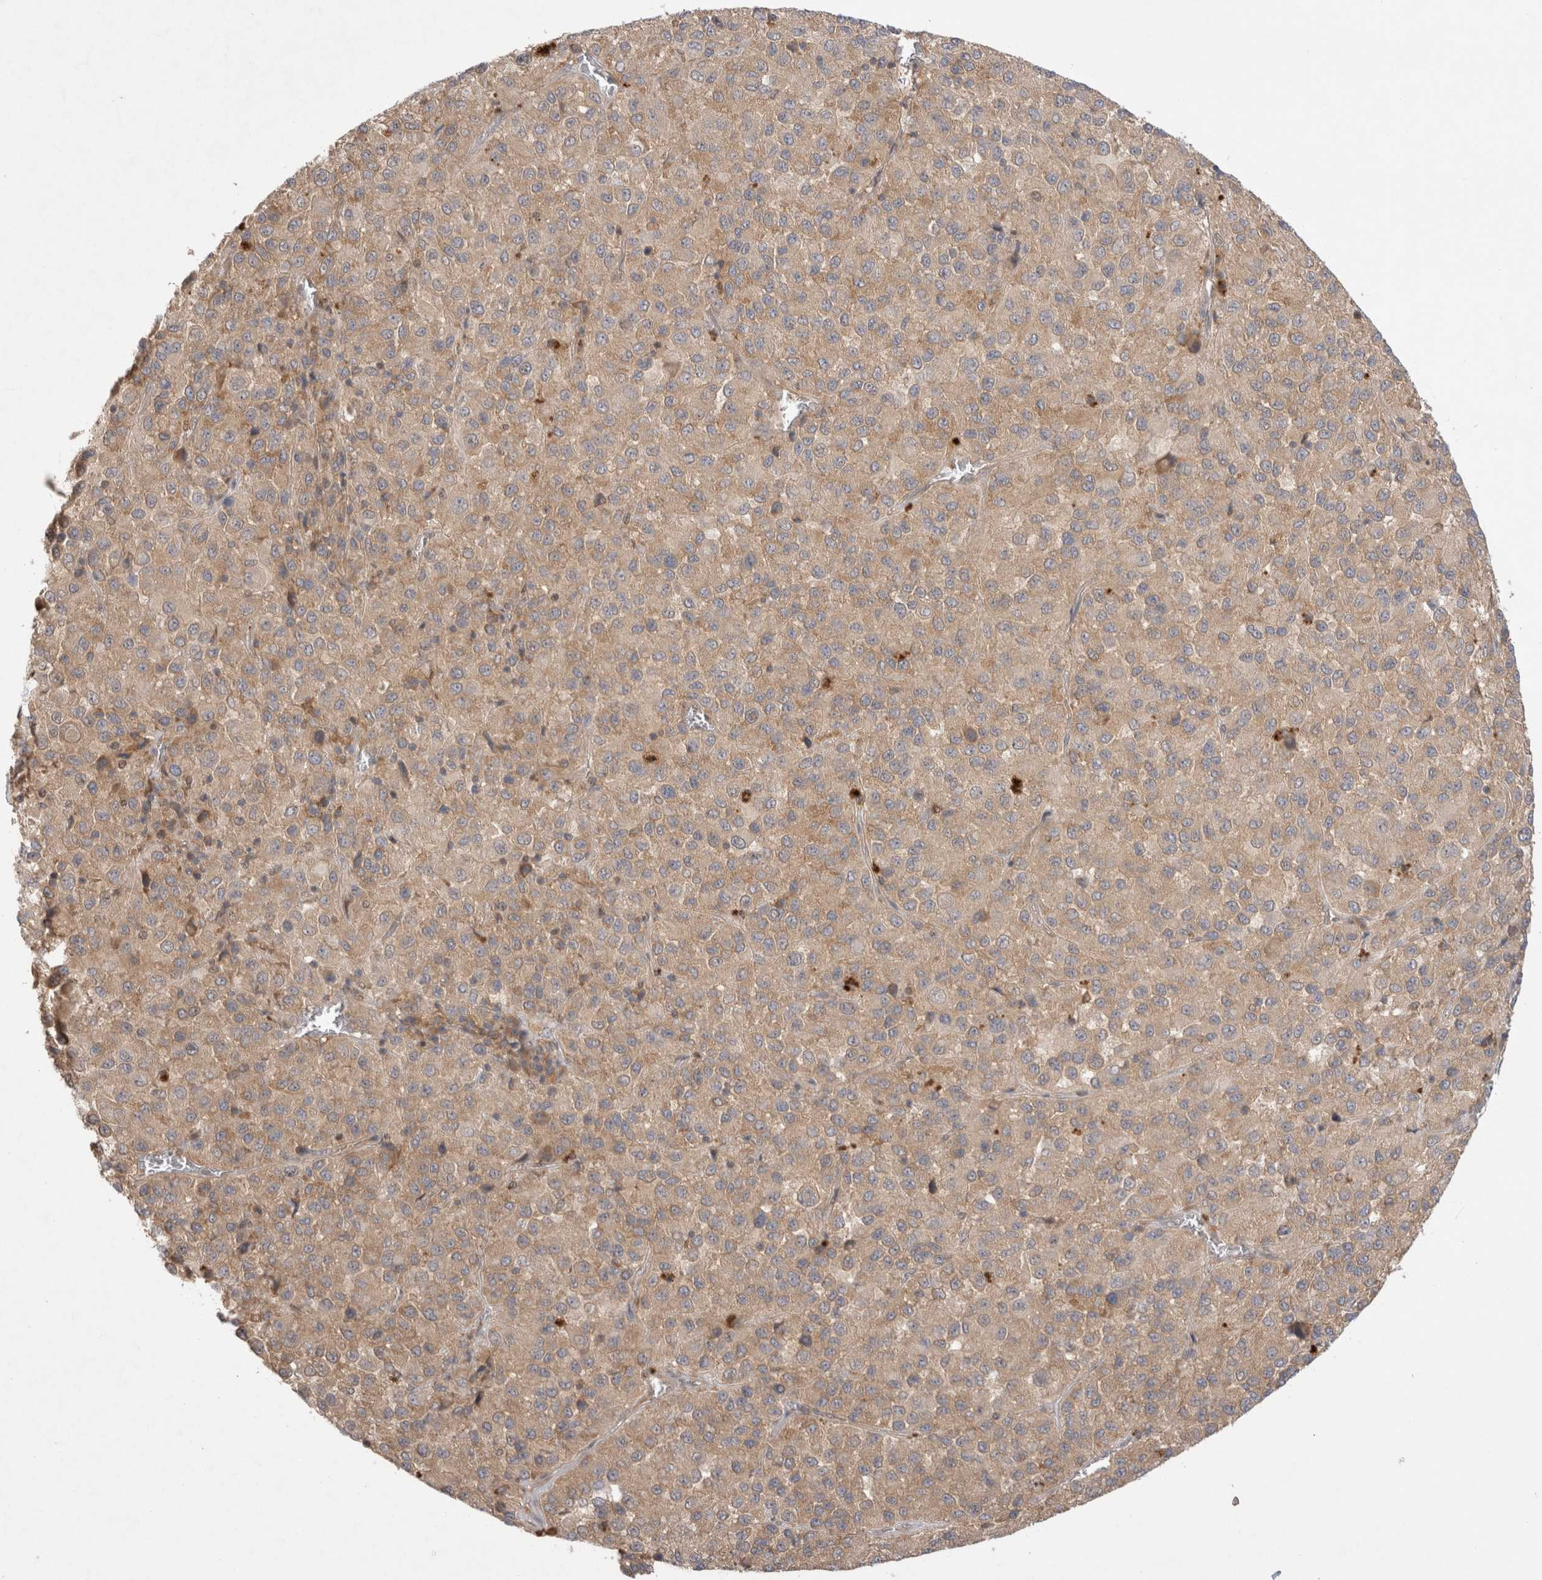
{"staining": {"intensity": "weak", "quantity": ">75%", "location": "cytoplasmic/membranous"}, "tissue": "melanoma", "cell_type": "Tumor cells", "image_type": "cancer", "snomed": [{"axis": "morphology", "description": "Malignant melanoma, Metastatic site"}, {"axis": "topography", "description": "Lung"}], "caption": "Melanoma stained for a protein (brown) displays weak cytoplasmic/membranous positive expression in approximately >75% of tumor cells.", "gene": "EIF3E", "patient": {"sex": "male", "age": 64}}